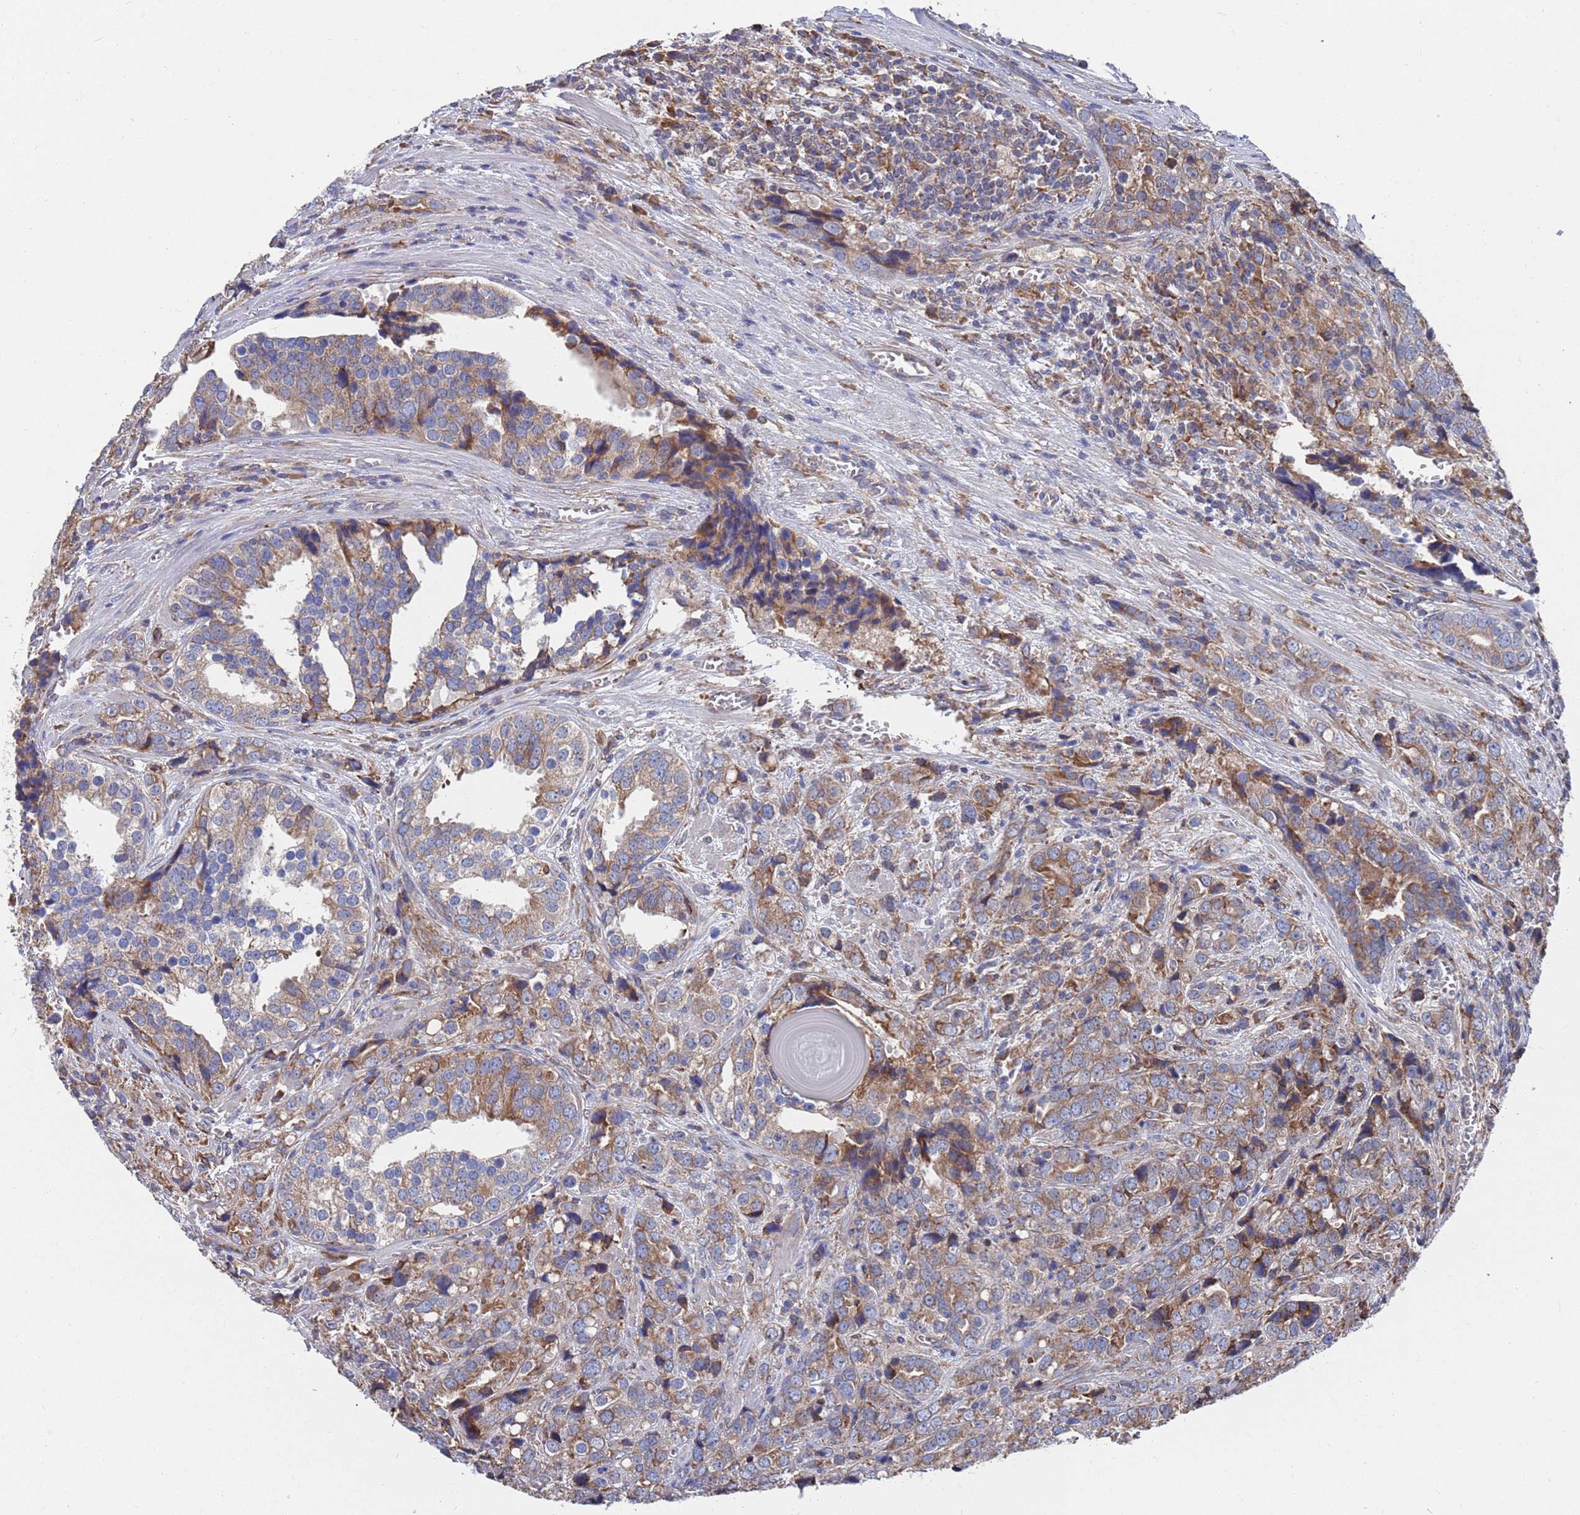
{"staining": {"intensity": "moderate", "quantity": "25%-75%", "location": "cytoplasmic/membranous"}, "tissue": "prostate cancer", "cell_type": "Tumor cells", "image_type": "cancer", "snomed": [{"axis": "morphology", "description": "Adenocarcinoma, High grade"}, {"axis": "topography", "description": "Prostate"}], "caption": "Prostate cancer was stained to show a protein in brown. There is medium levels of moderate cytoplasmic/membranous positivity in approximately 25%-75% of tumor cells. (Stains: DAB in brown, nuclei in blue, Microscopy: brightfield microscopy at high magnification).", "gene": "GID8", "patient": {"sex": "male", "age": 71}}